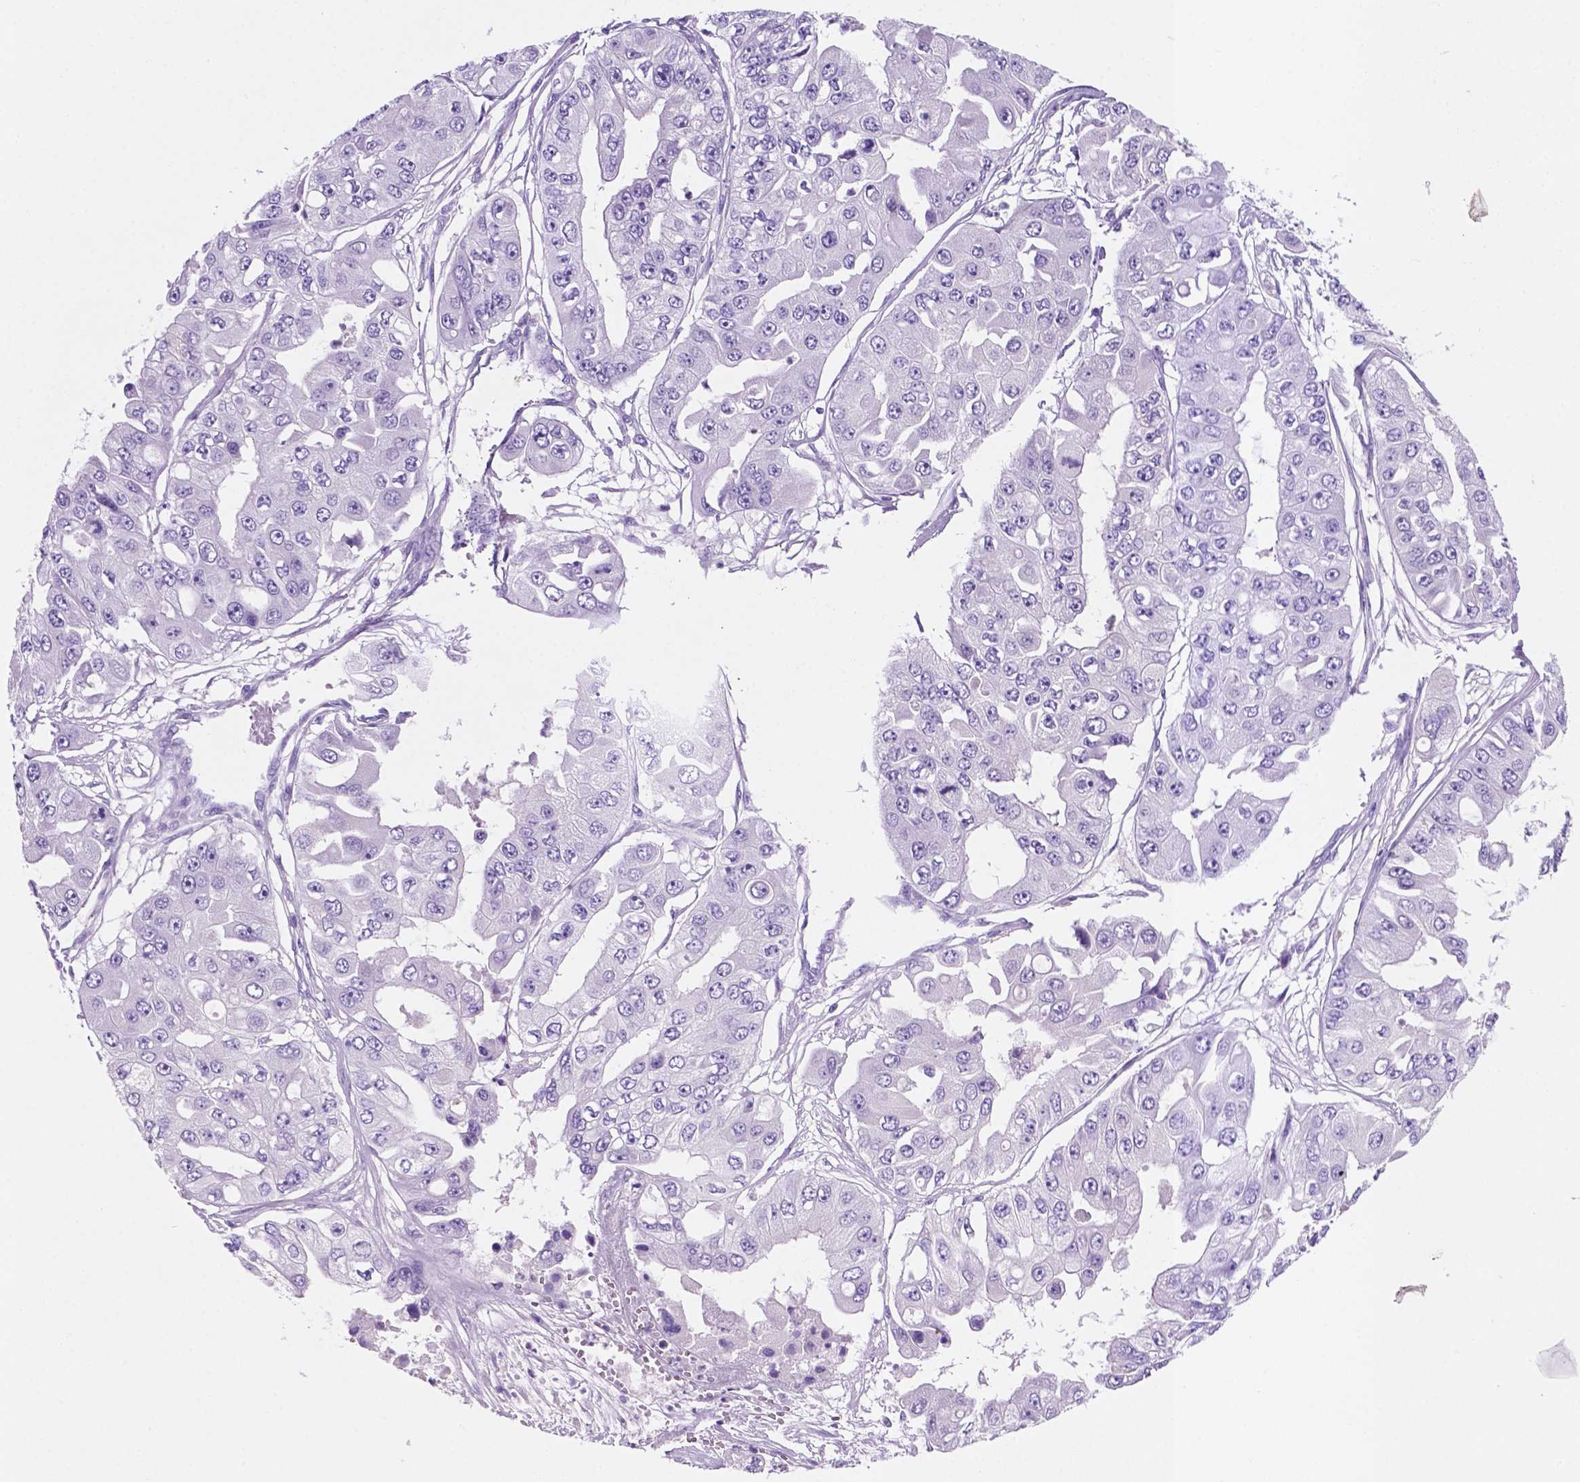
{"staining": {"intensity": "negative", "quantity": "none", "location": "none"}, "tissue": "ovarian cancer", "cell_type": "Tumor cells", "image_type": "cancer", "snomed": [{"axis": "morphology", "description": "Cystadenocarcinoma, serous, NOS"}, {"axis": "topography", "description": "Ovary"}], "caption": "A micrograph of ovarian cancer stained for a protein shows no brown staining in tumor cells.", "gene": "POU4F1", "patient": {"sex": "female", "age": 56}}